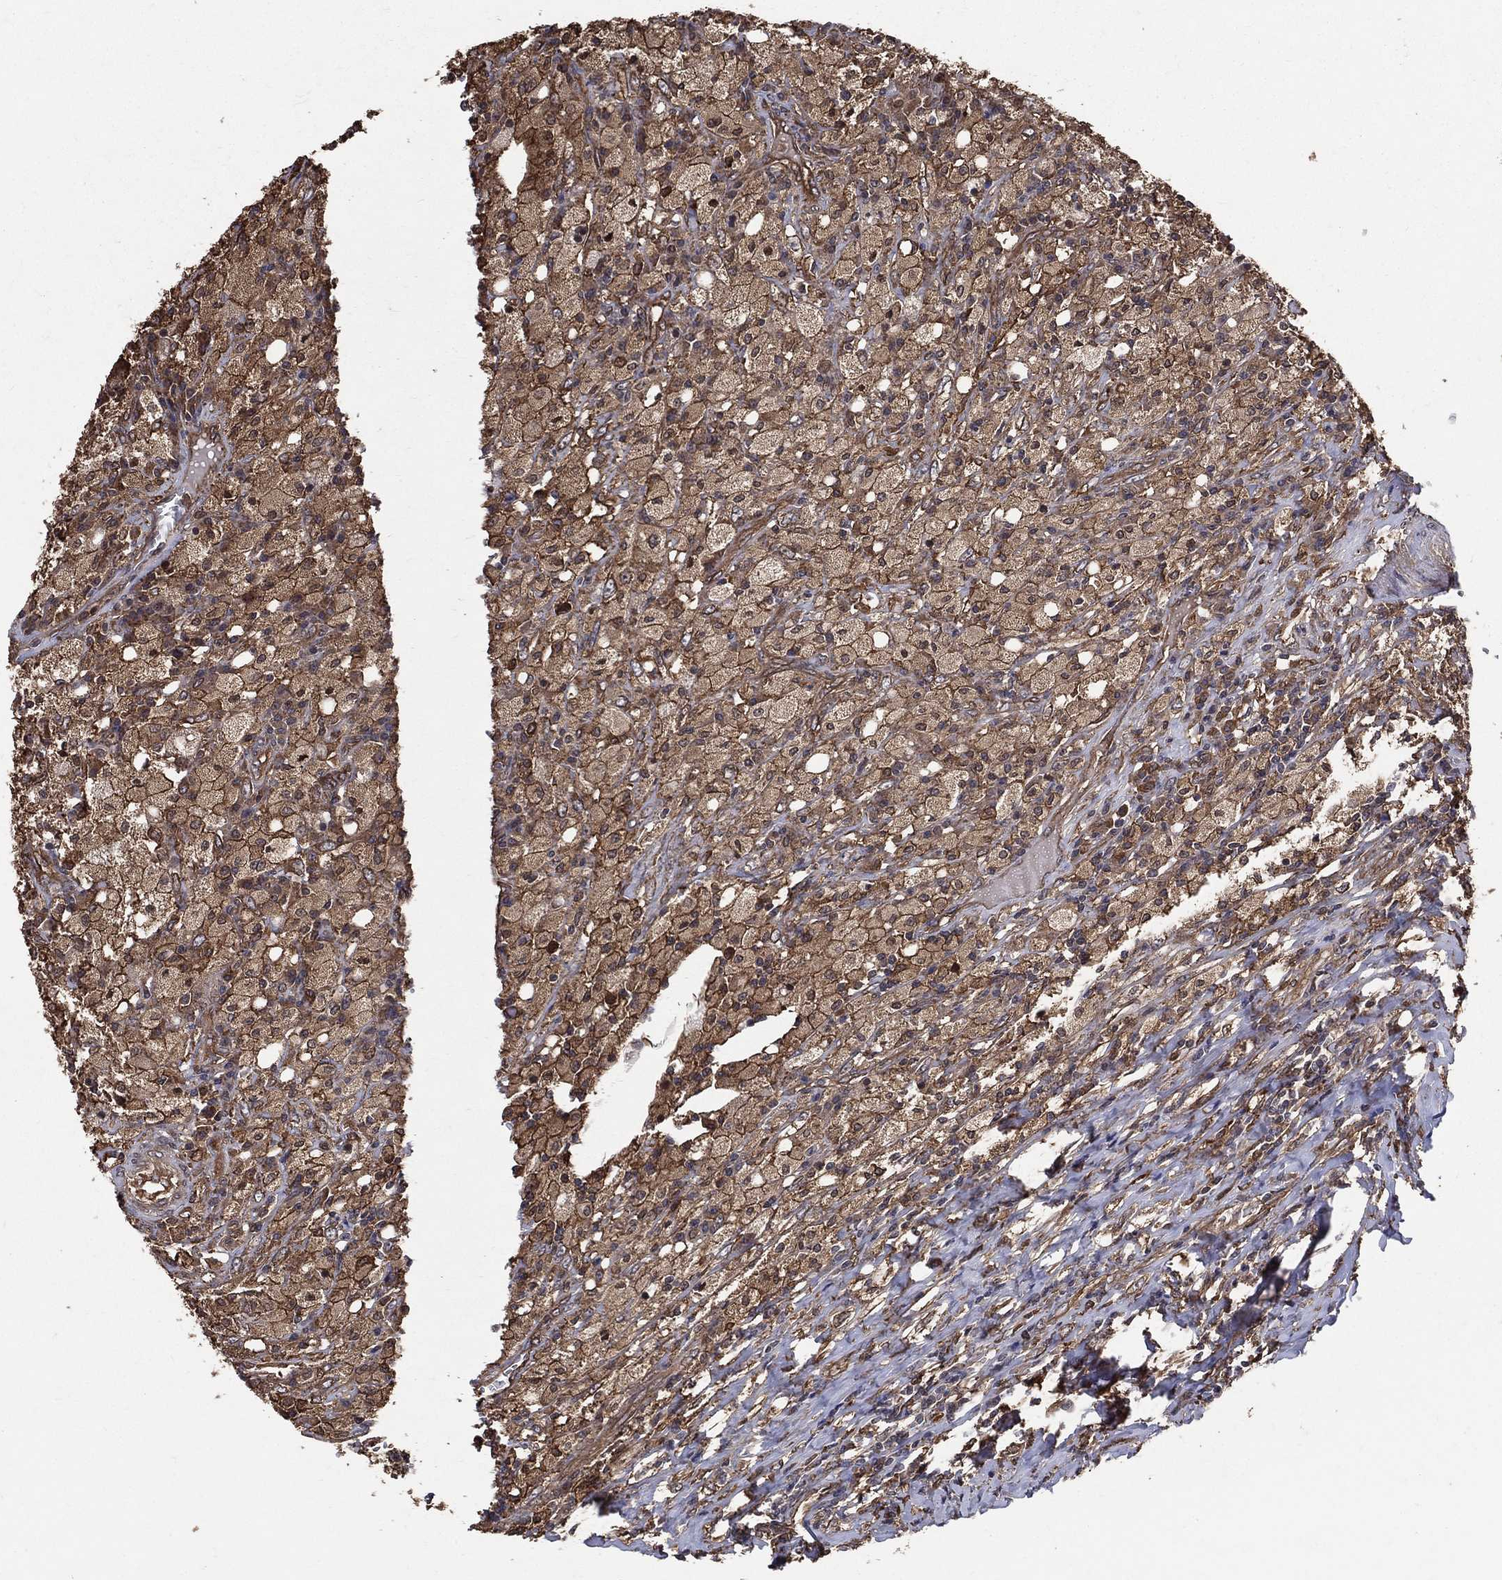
{"staining": {"intensity": "moderate", "quantity": ">75%", "location": "cytoplasmic/membranous"}, "tissue": "testis cancer", "cell_type": "Tumor cells", "image_type": "cancer", "snomed": [{"axis": "morphology", "description": "Necrosis, NOS"}, {"axis": "morphology", "description": "Carcinoma, Embryonal, NOS"}, {"axis": "topography", "description": "Testis"}], "caption": "This image exhibits immunohistochemistry (IHC) staining of testis embryonal carcinoma, with medium moderate cytoplasmic/membranous positivity in about >75% of tumor cells.", "gene": "DPYSL2", "patient": {"sex": "male", "age": 19}}